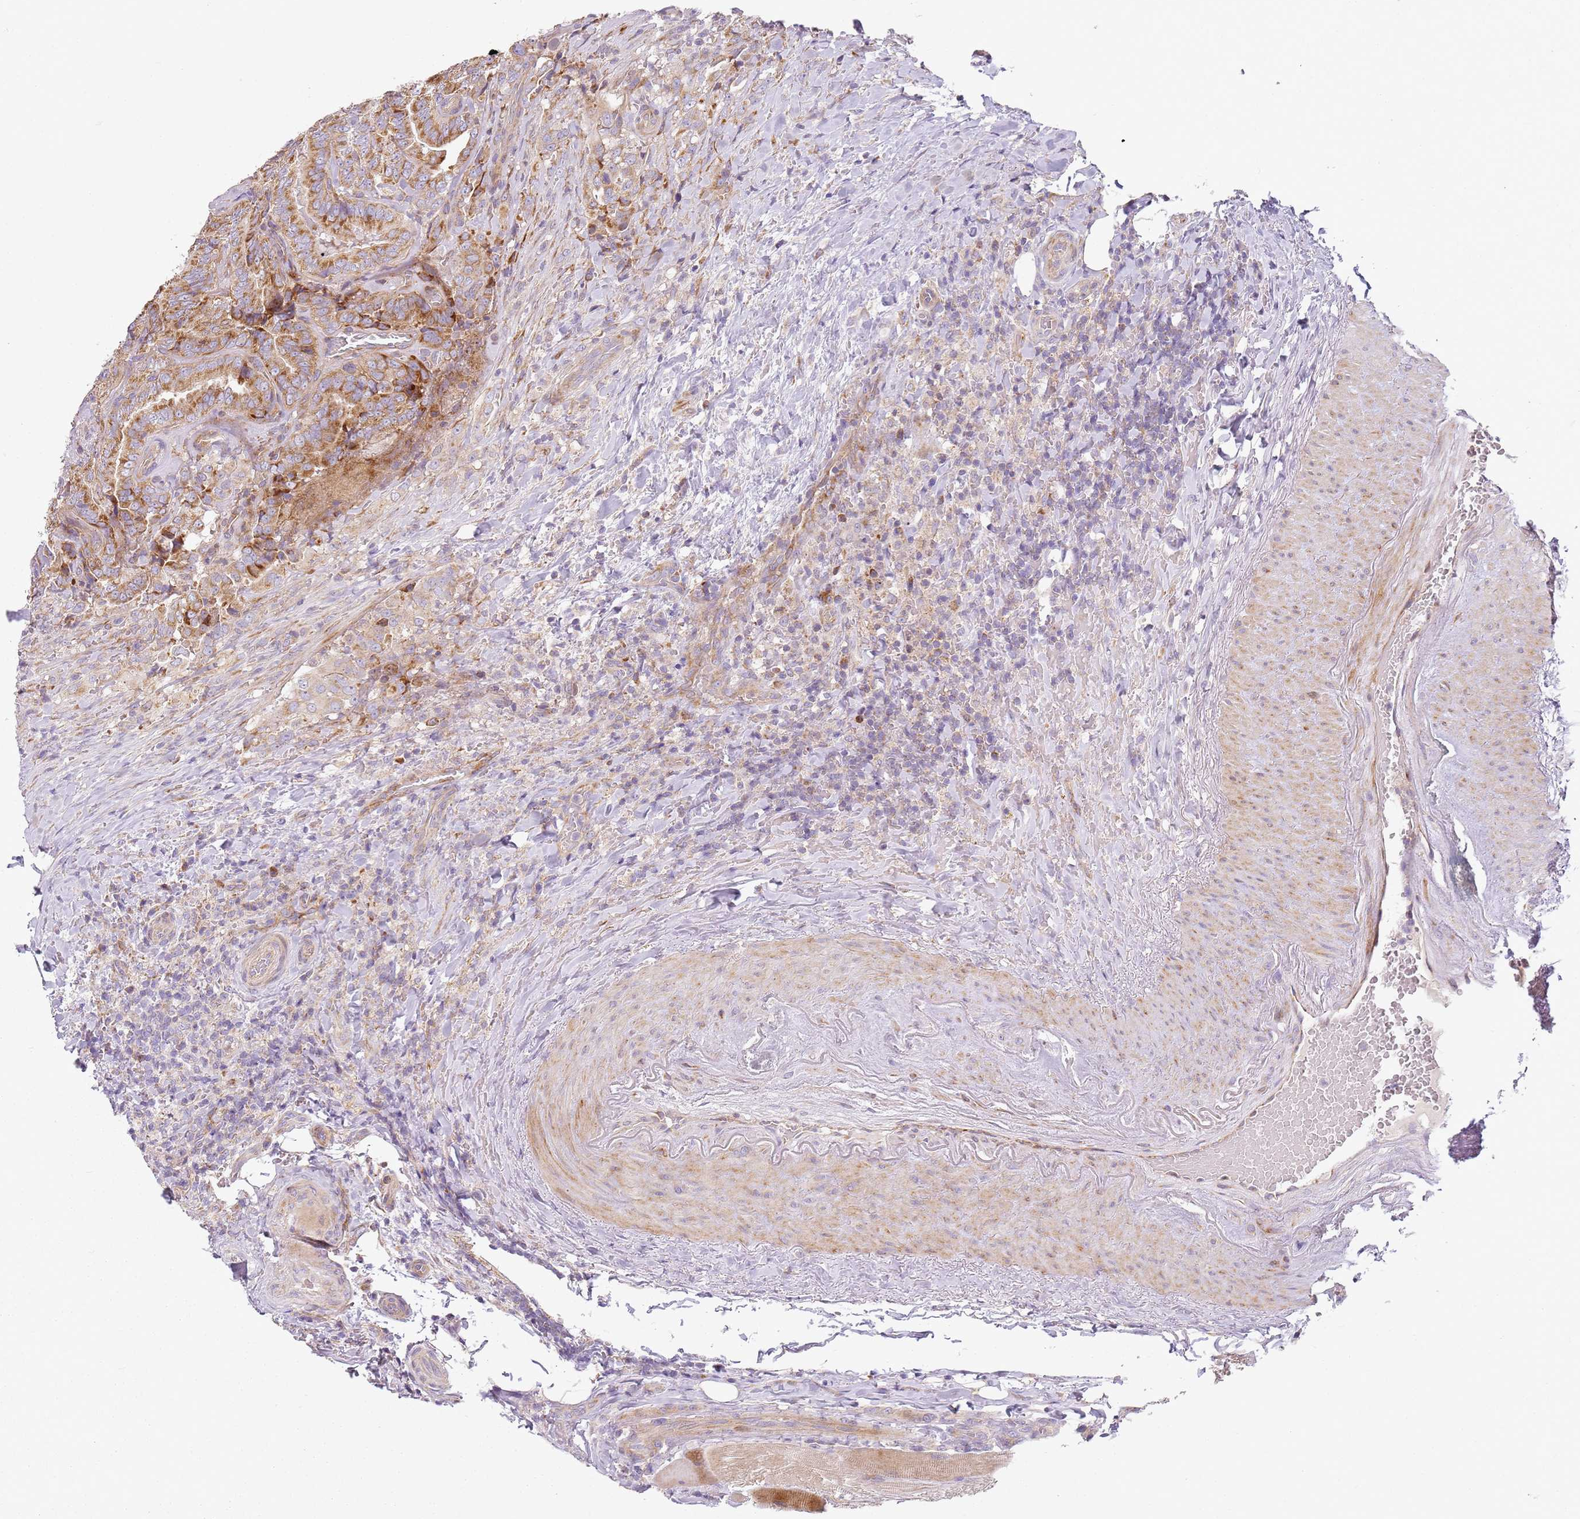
{"staining": {"intensity": "moderate", "quantity": ">75%", "location": "cytoplasmic/membranous"}, "tissue": "thyroid cancer", "cell_type": "Tumor cells", "image_type": "cancer", "snomed": [{"axis": "morphology", "description": "Papillary adenocarcinoma, NOS"}, {"axis": "topography", "description": "Thyroid gland"}], "caption": "Tumor cells show medium levels of moderate cytoplasmic/membranous positivity in approximately >75% of cells in human thyroid papillary adenocarcinoma.", "gene": "TMEM200C", "patient": {"sex": "male", "age": 61}}